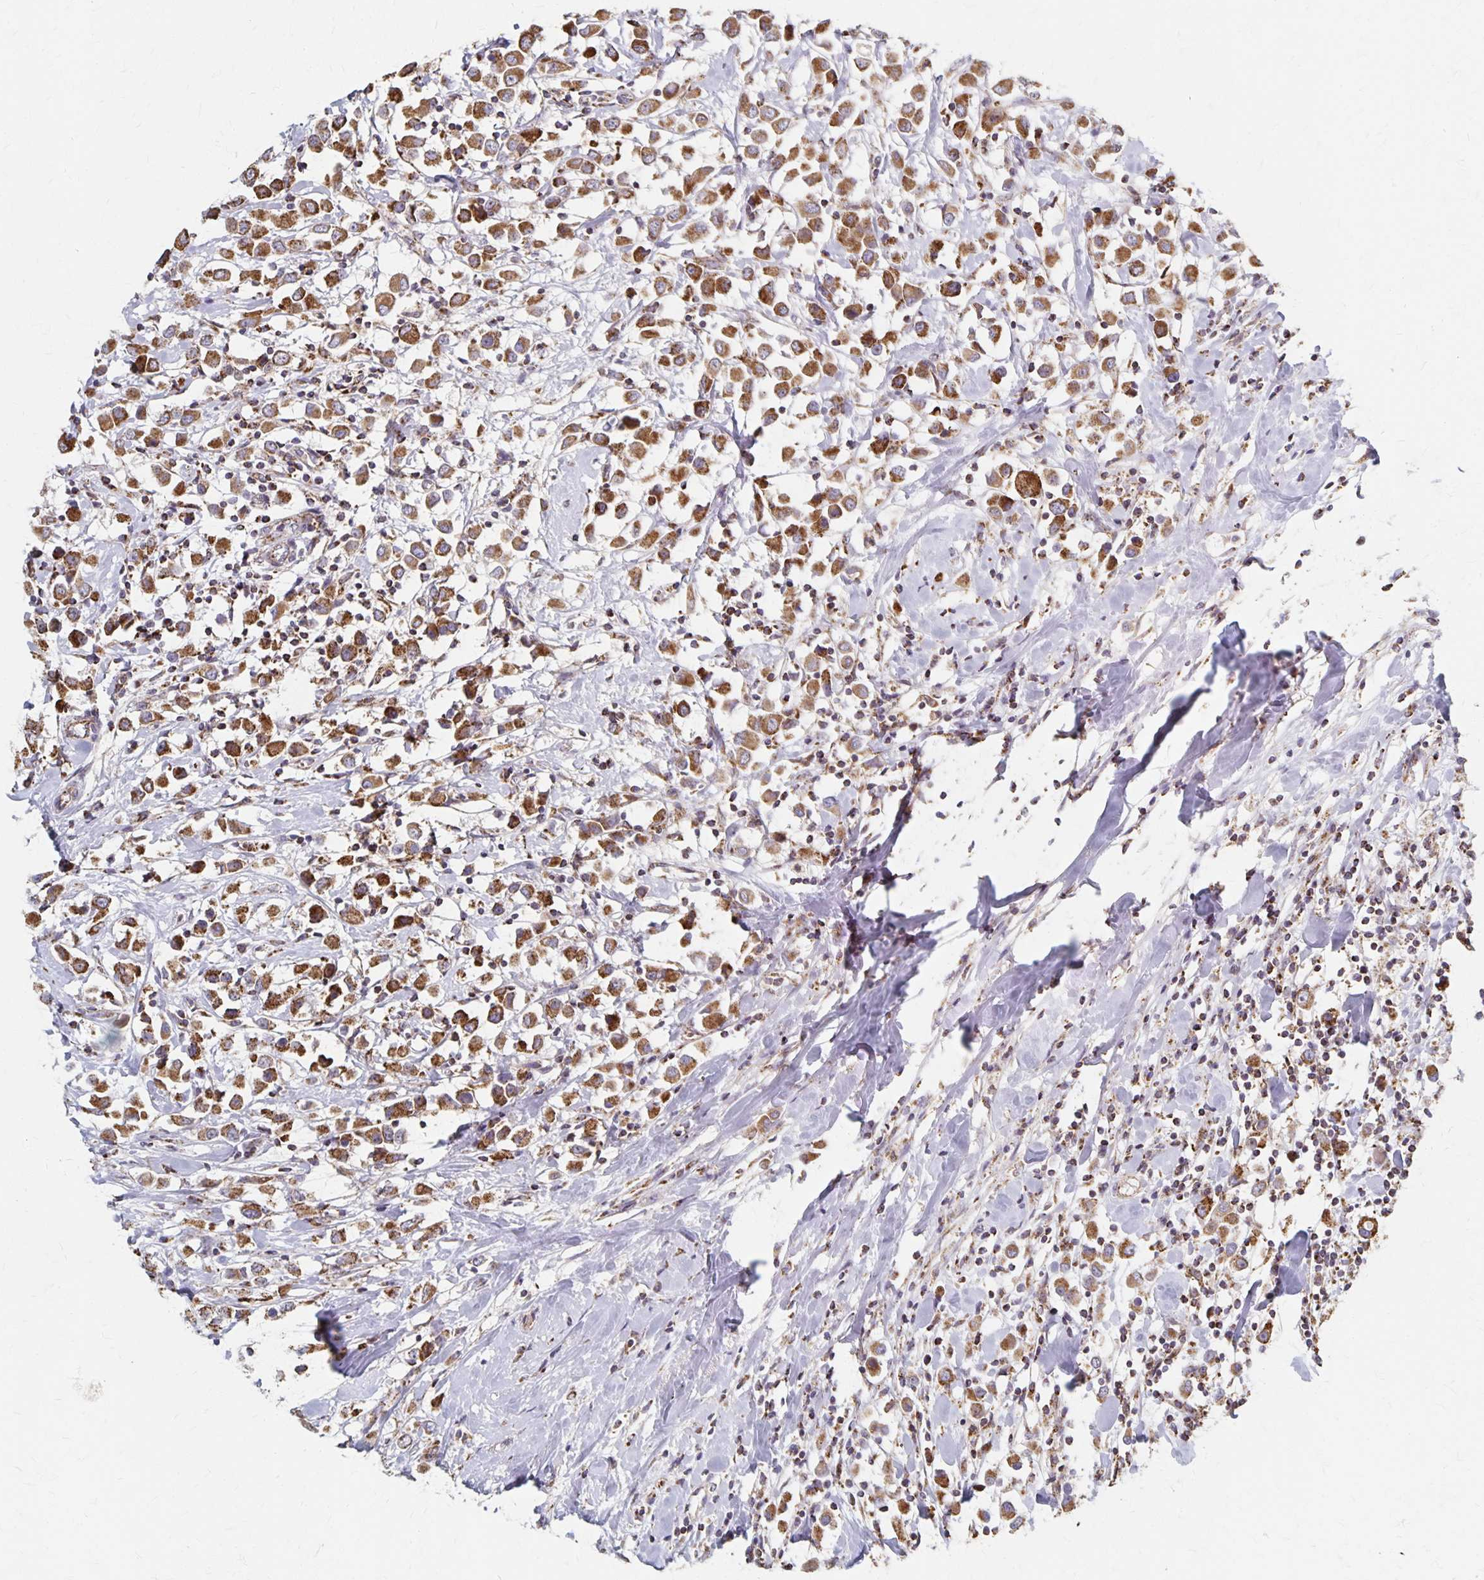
{"staining": {"intensity": "strong", "quantity": ">75%", "location": "cytoplasmic/membranous"}, "tissue": "breast cancer", "cell_type": "Tumor cells", "image_type": "cancer", "snomed": [{"axis": "morphology", "description": "Duct carcinoma"}, {"axis": "topography", "description": "Breast"}], "caption": "A photomicrograph showing strong cytoplasmic/membranous expression in about >75% of tumor cells in breast cancer (invasive ductal carcinoma), as visualized by brown immunohistochemical staining.", "gene": "DYRK4", "patient": {"sex": "female", "age": 61}}